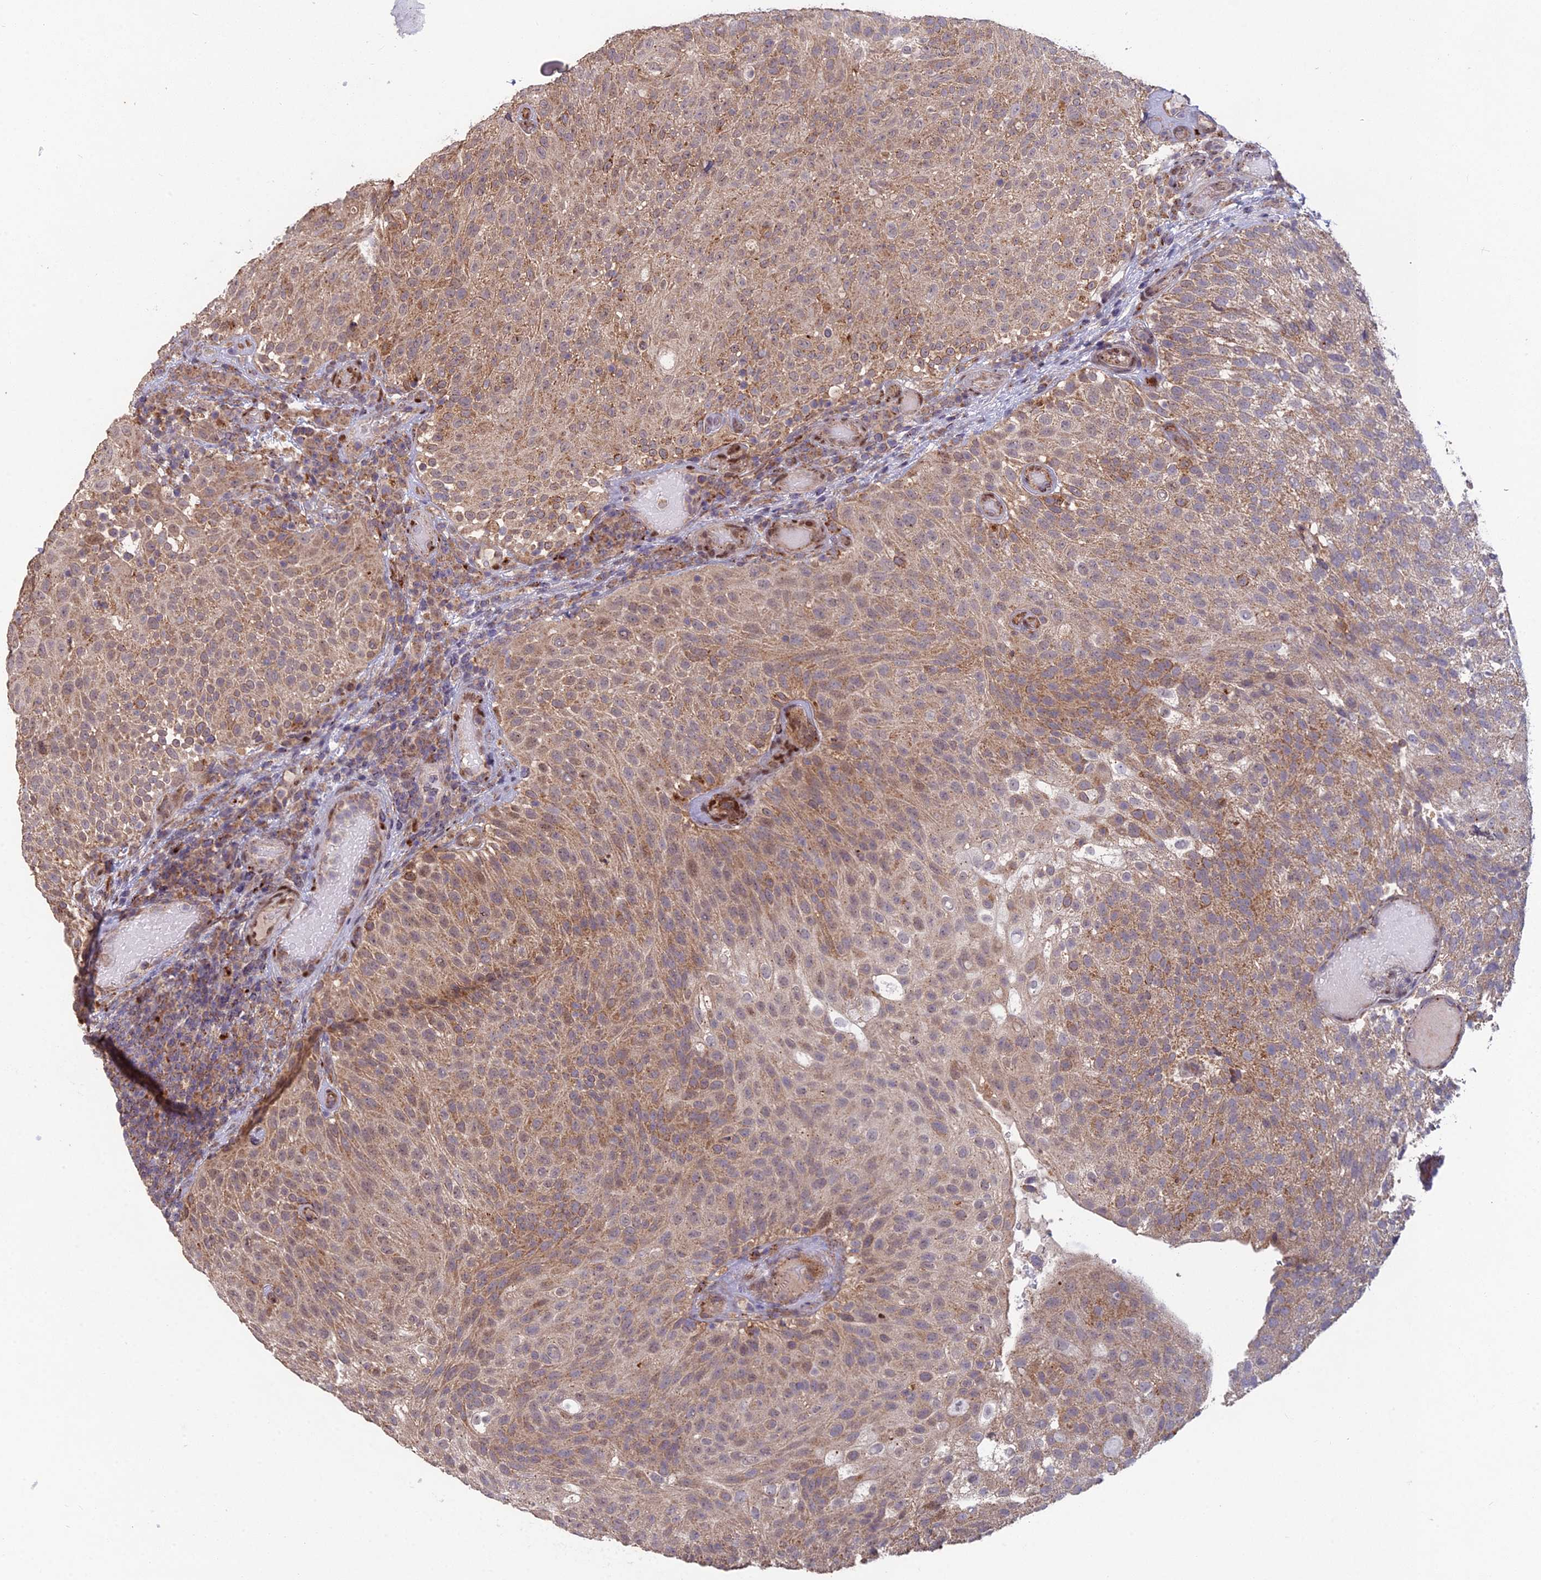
{"staining": {"intensity": "moderate", "quantity": "25%-75%", "location": "cytoplasmic/membranous"}, "tissue": "urothelial cancer", "cell_type": "Tumor cells", "image_type": "cancer", "snomed": [{"axis": "morphology", "description": "Urothelial carcinoma, Low grade"}, {"axis": "topography", "description": "Urinary bladder"}], "caption": "Moderate cytoplasmic/membranous staining is appreciated in approximately 25%-75% of tumor cells in urothelial cancer. (IHC, brightfield microscopy, high magnification).", "gene": "FOXS1", "patient": {"sex": "male", "age": 78}}